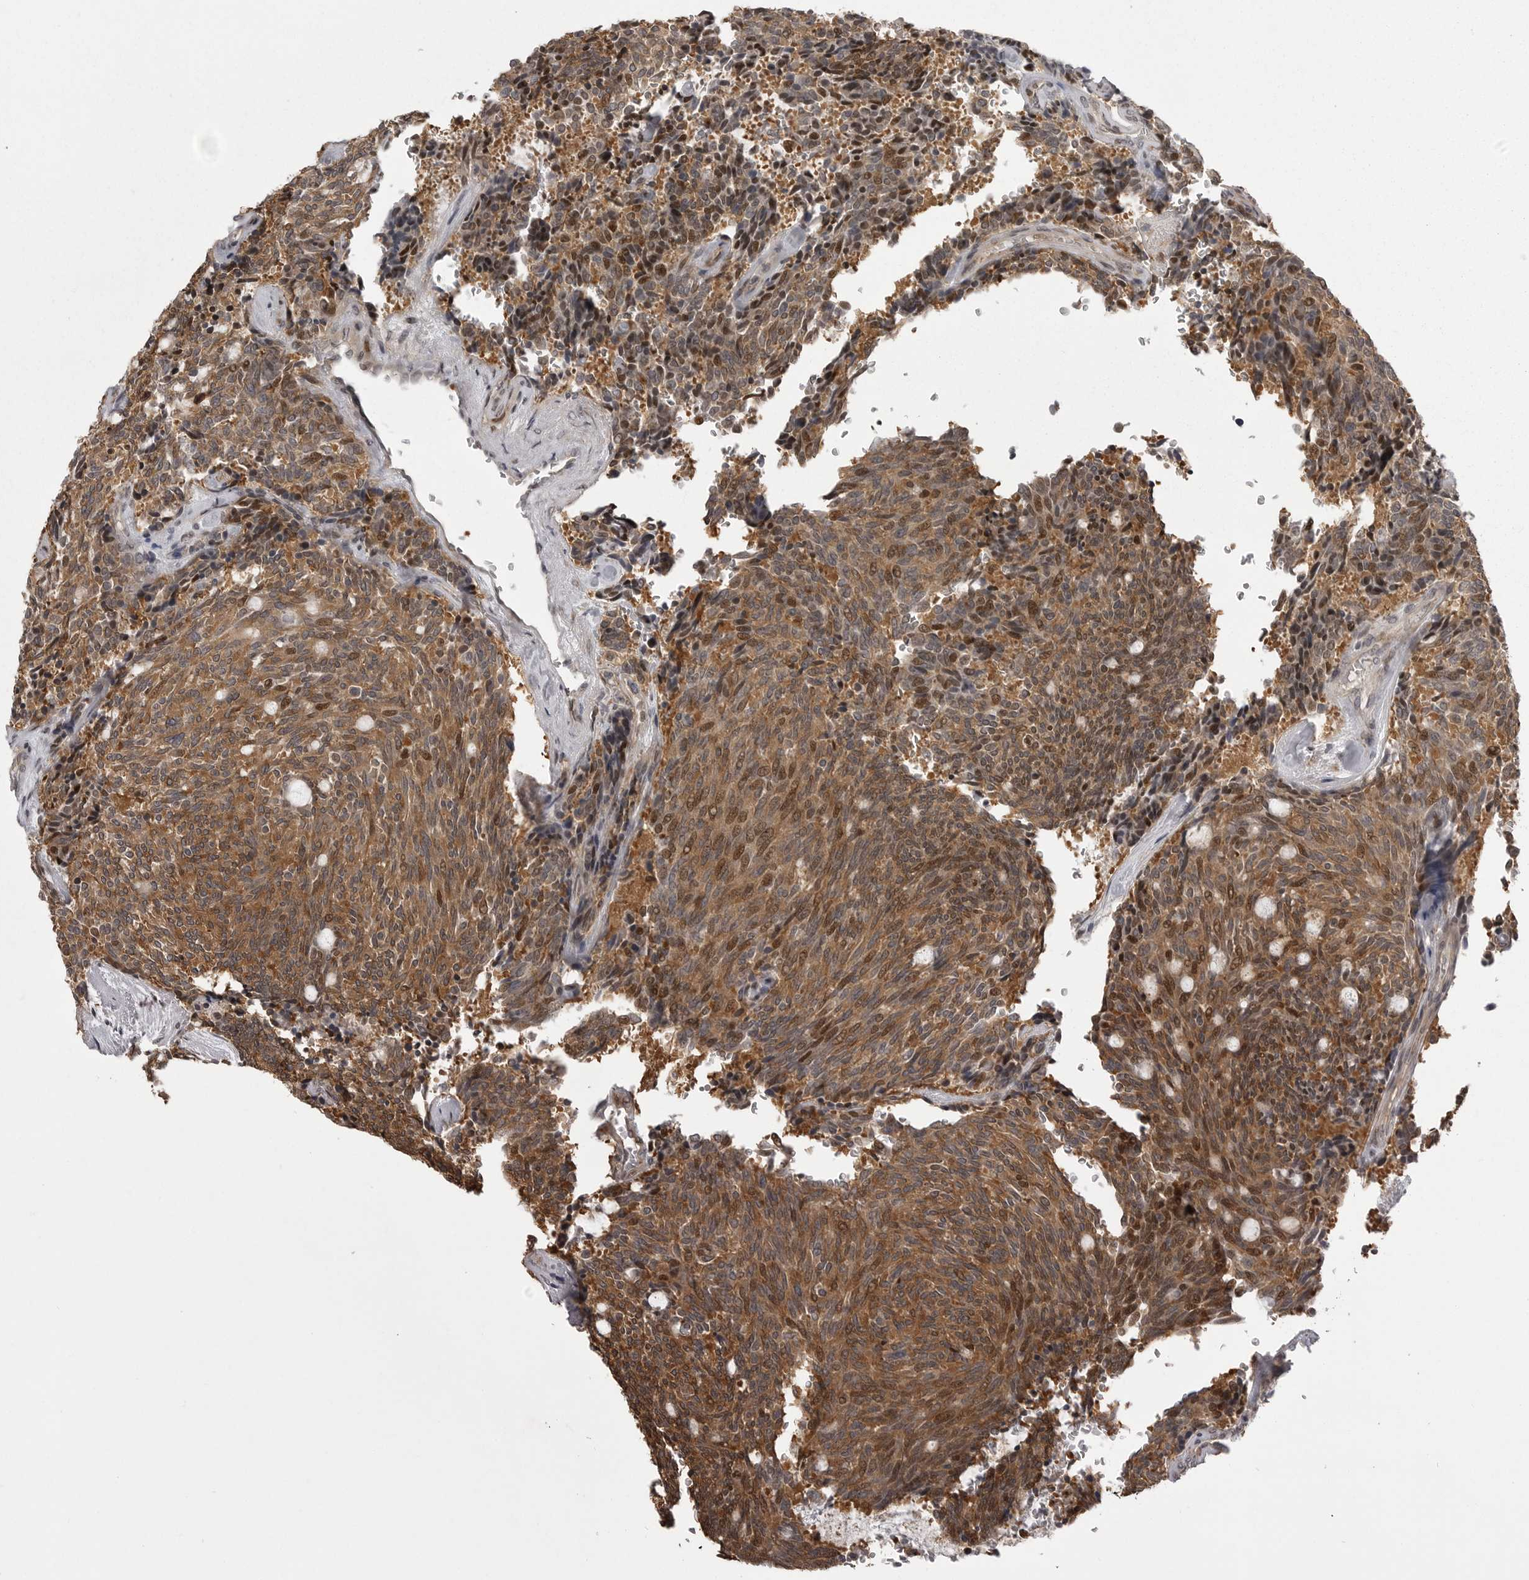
{"staining": {"intensity": "moderate", "quantity": ">75%", "location": "cytoplasmic/membranous,nuclear"}, "tissue": "carcinoid", "cell_type": "Tumor cells", "image_type": "cancer", "snomed": [{"axis": "morphology", "description": "Carcinoid, malignant, NOS"}, {"axis": "topography", "description": "Pancreas"}], "caption": "This image exhibits immunohistochemistry staining of carcinoid, with medium moderate cytoplasmic/membranous and nuclear staining in approximately >75% of tumor cells.", "gene": "SNX16", "patient": {"sex": "female", "age": 54}}